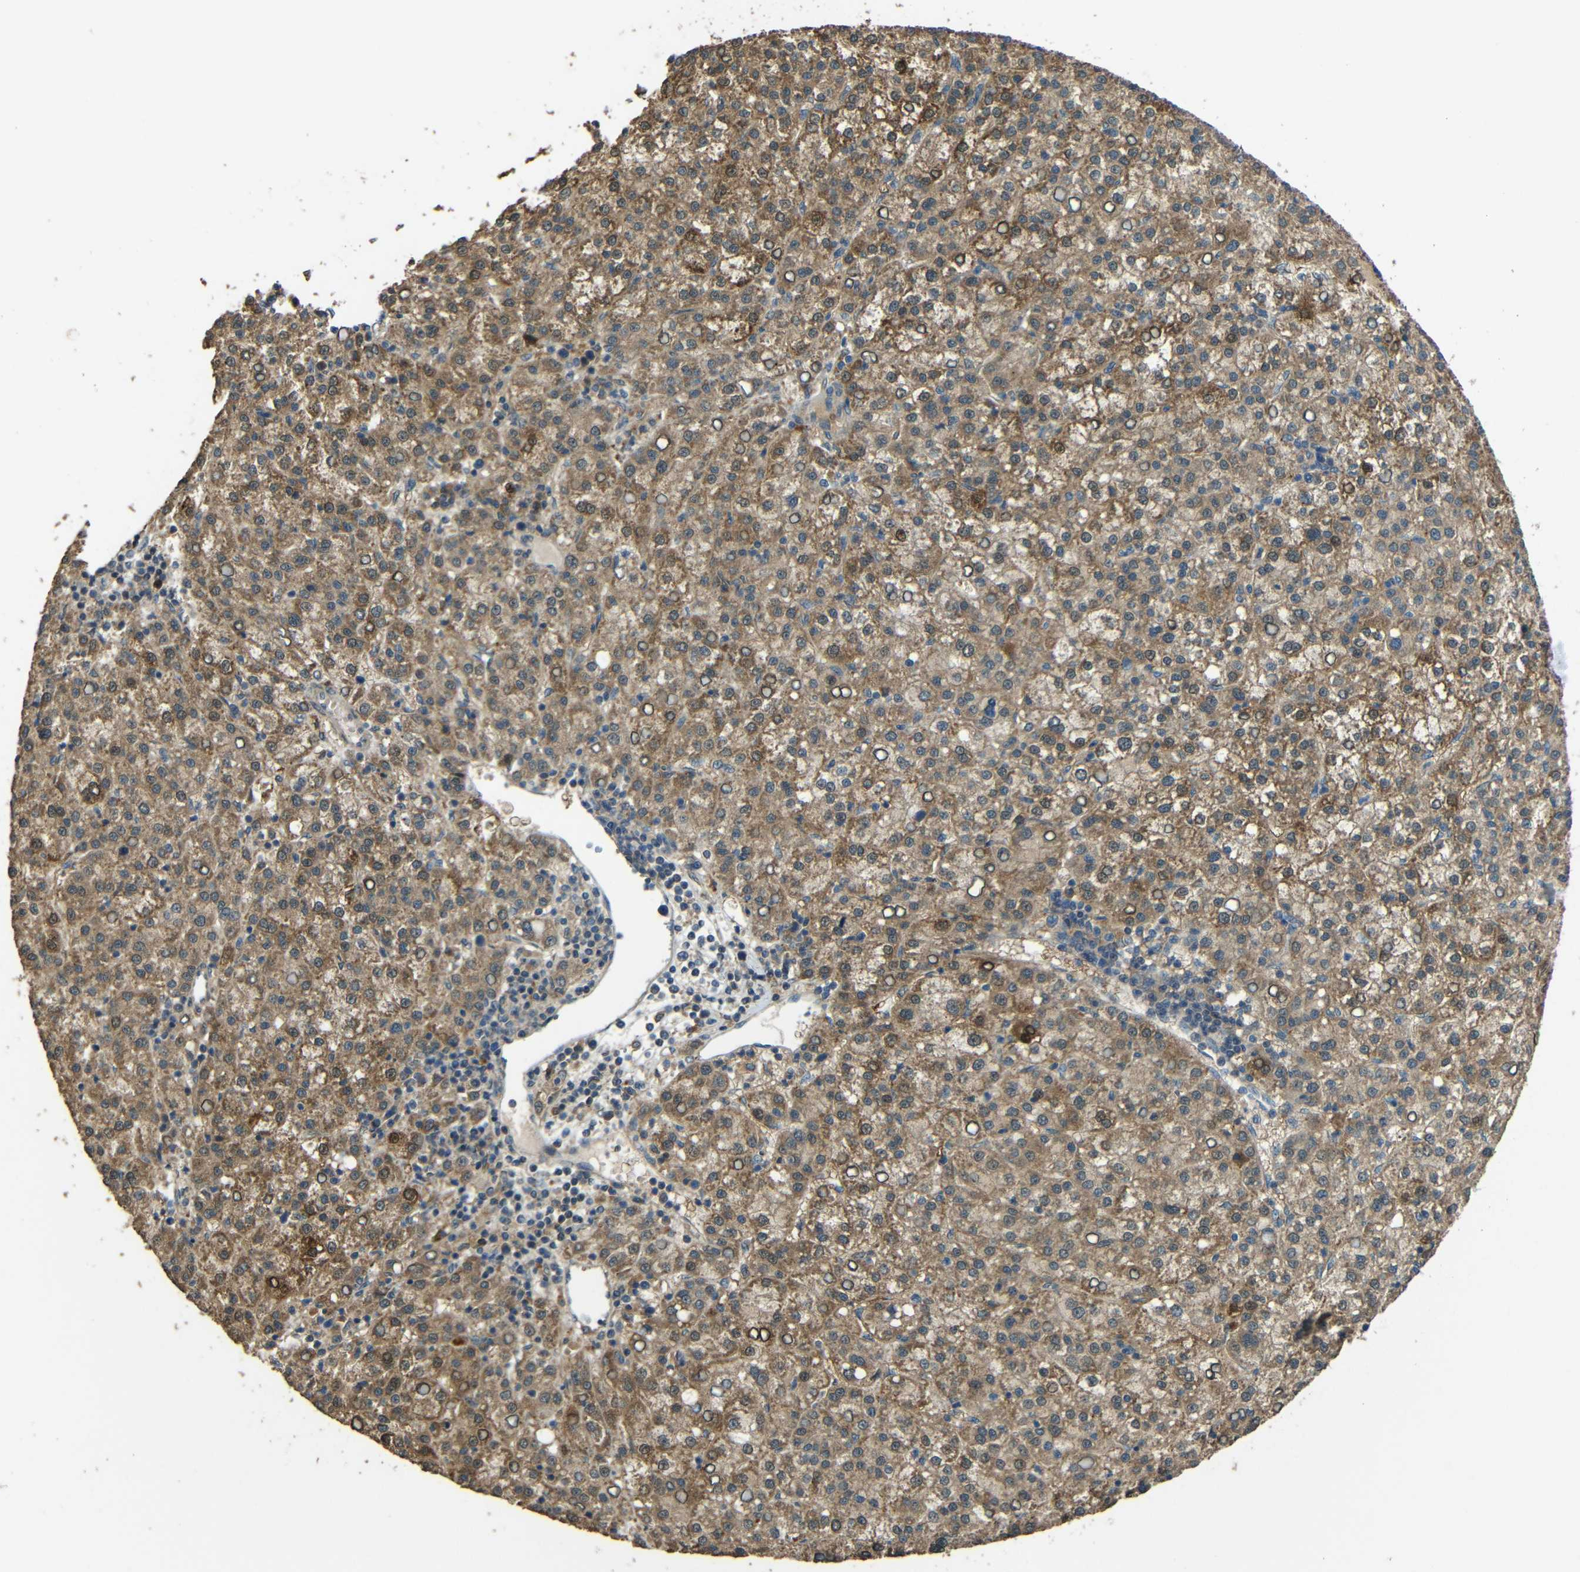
{"staining": {"intensity": "moderate", "quantity": ">75%", "location": "cytoplasmic/membranous"}, "tissue": "liver cancer", "cell_type": "Tumor cells", "image_type": "cancer", "snomed": [{"axis": "morphology", "description": "Carcinoma, Hepatocellular, NOS"}, {"axis": "topography", "description": "Liver"}], "caption": "Liver cancer stained for a protein (brown) reveals moderate cytoplasmic/membranous positive expression in approximately >75% of tumor cells.", "gene": "ACACA", "patient": {"sex": "female", "age": 58}}